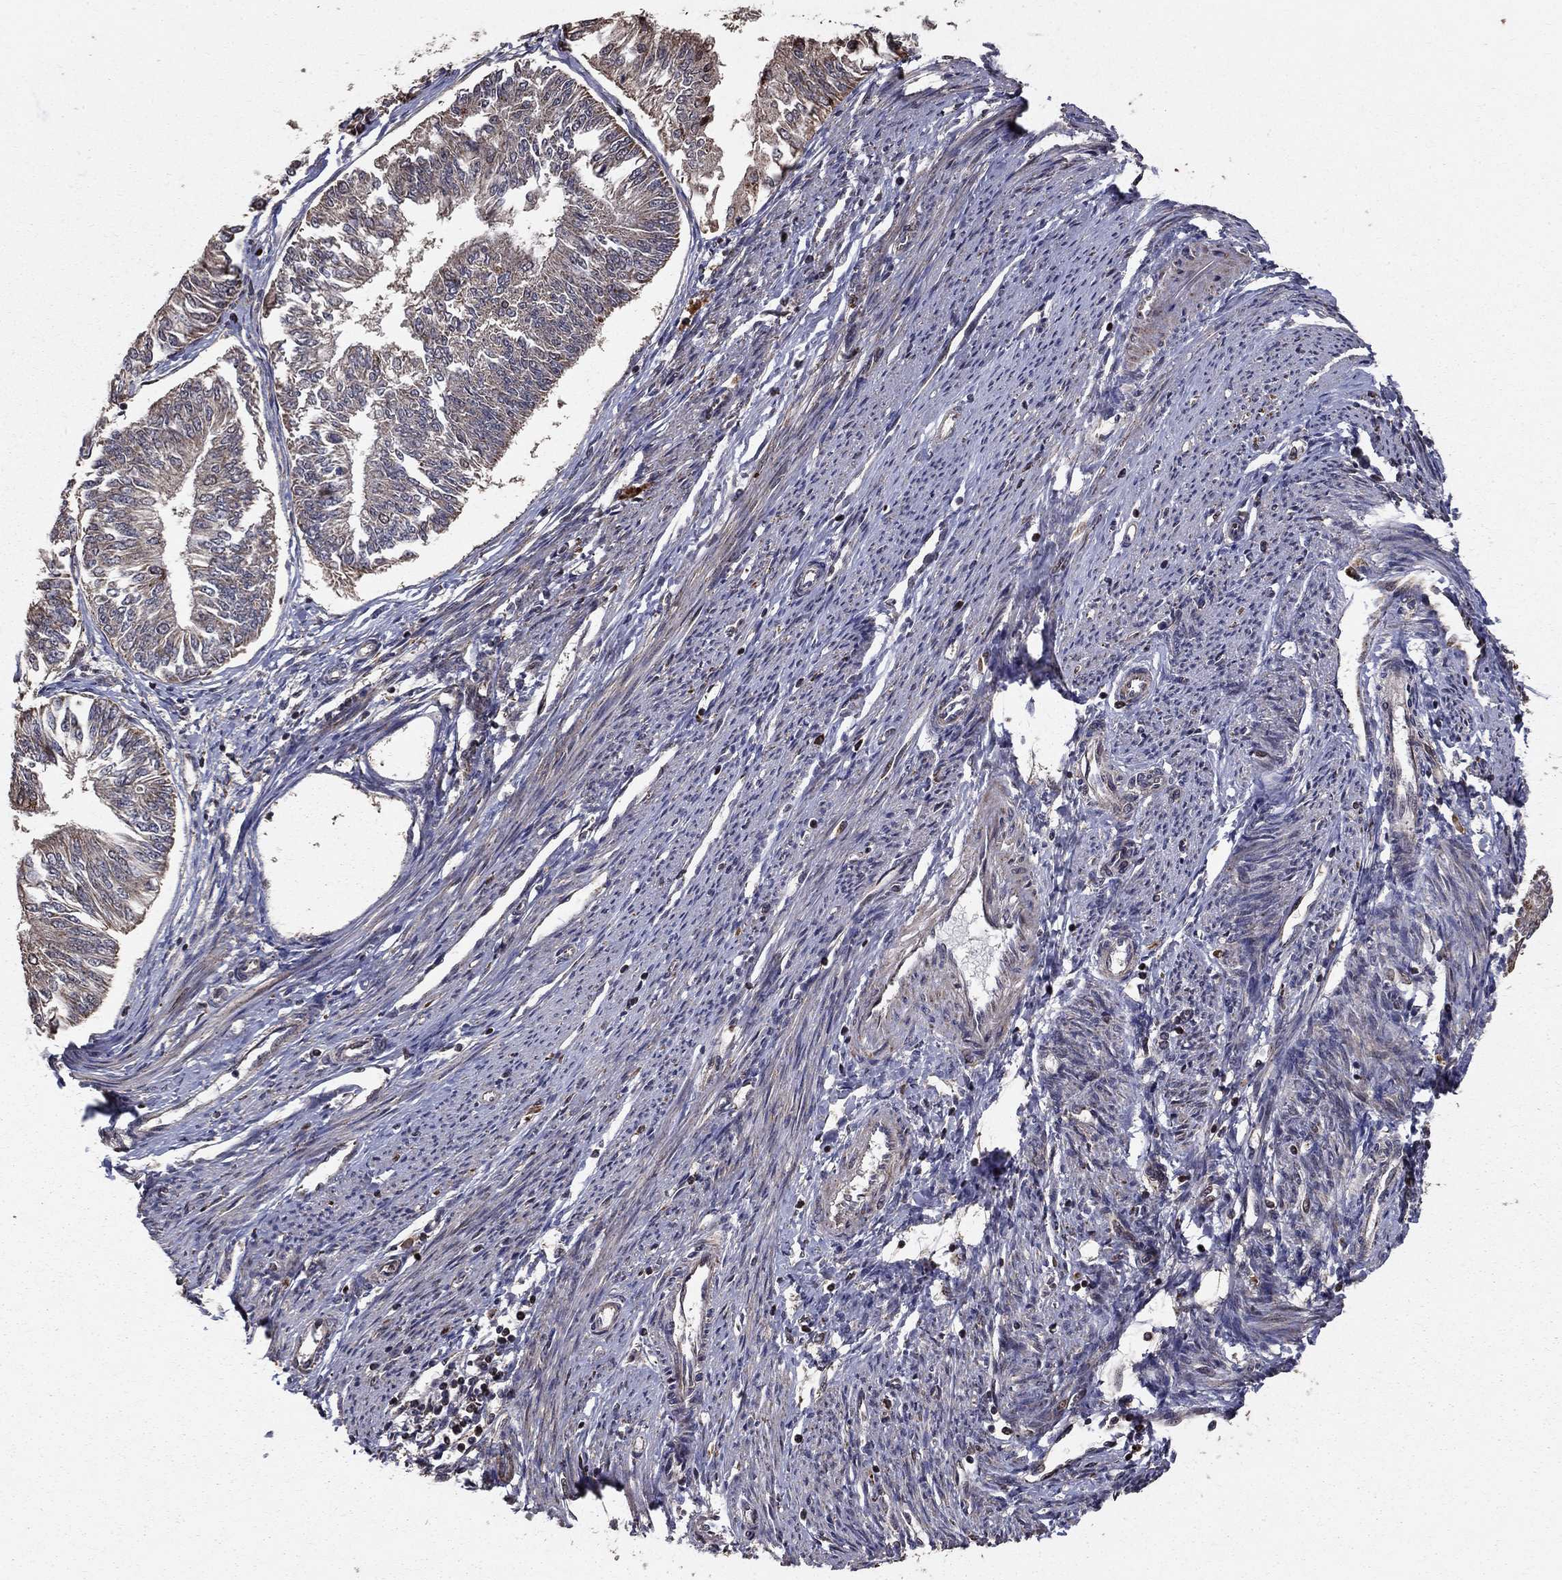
{"staining": {"intensity": "negative", "quantity": "none", "location": "none"}, "tissue": "endometrial cancer", "cell_type": "Tumor cells", "image_type": "cancer", "snomed": [{"axis": "morphology", "description": "Adenocarcinoma, NOS"}, {"axis": "topography", "description": "Endometrium"}], "caption": "Immunohistochemistry micrograph of neoplastic tissue: endometrial cancer (adenocarcinoma) stained with DAB (3,3'-diaminobenzidine) displays no significant protein positivity in tumor cells.", "gene": "ACOT13", "patient": {"sex": "female", "age": 58}}